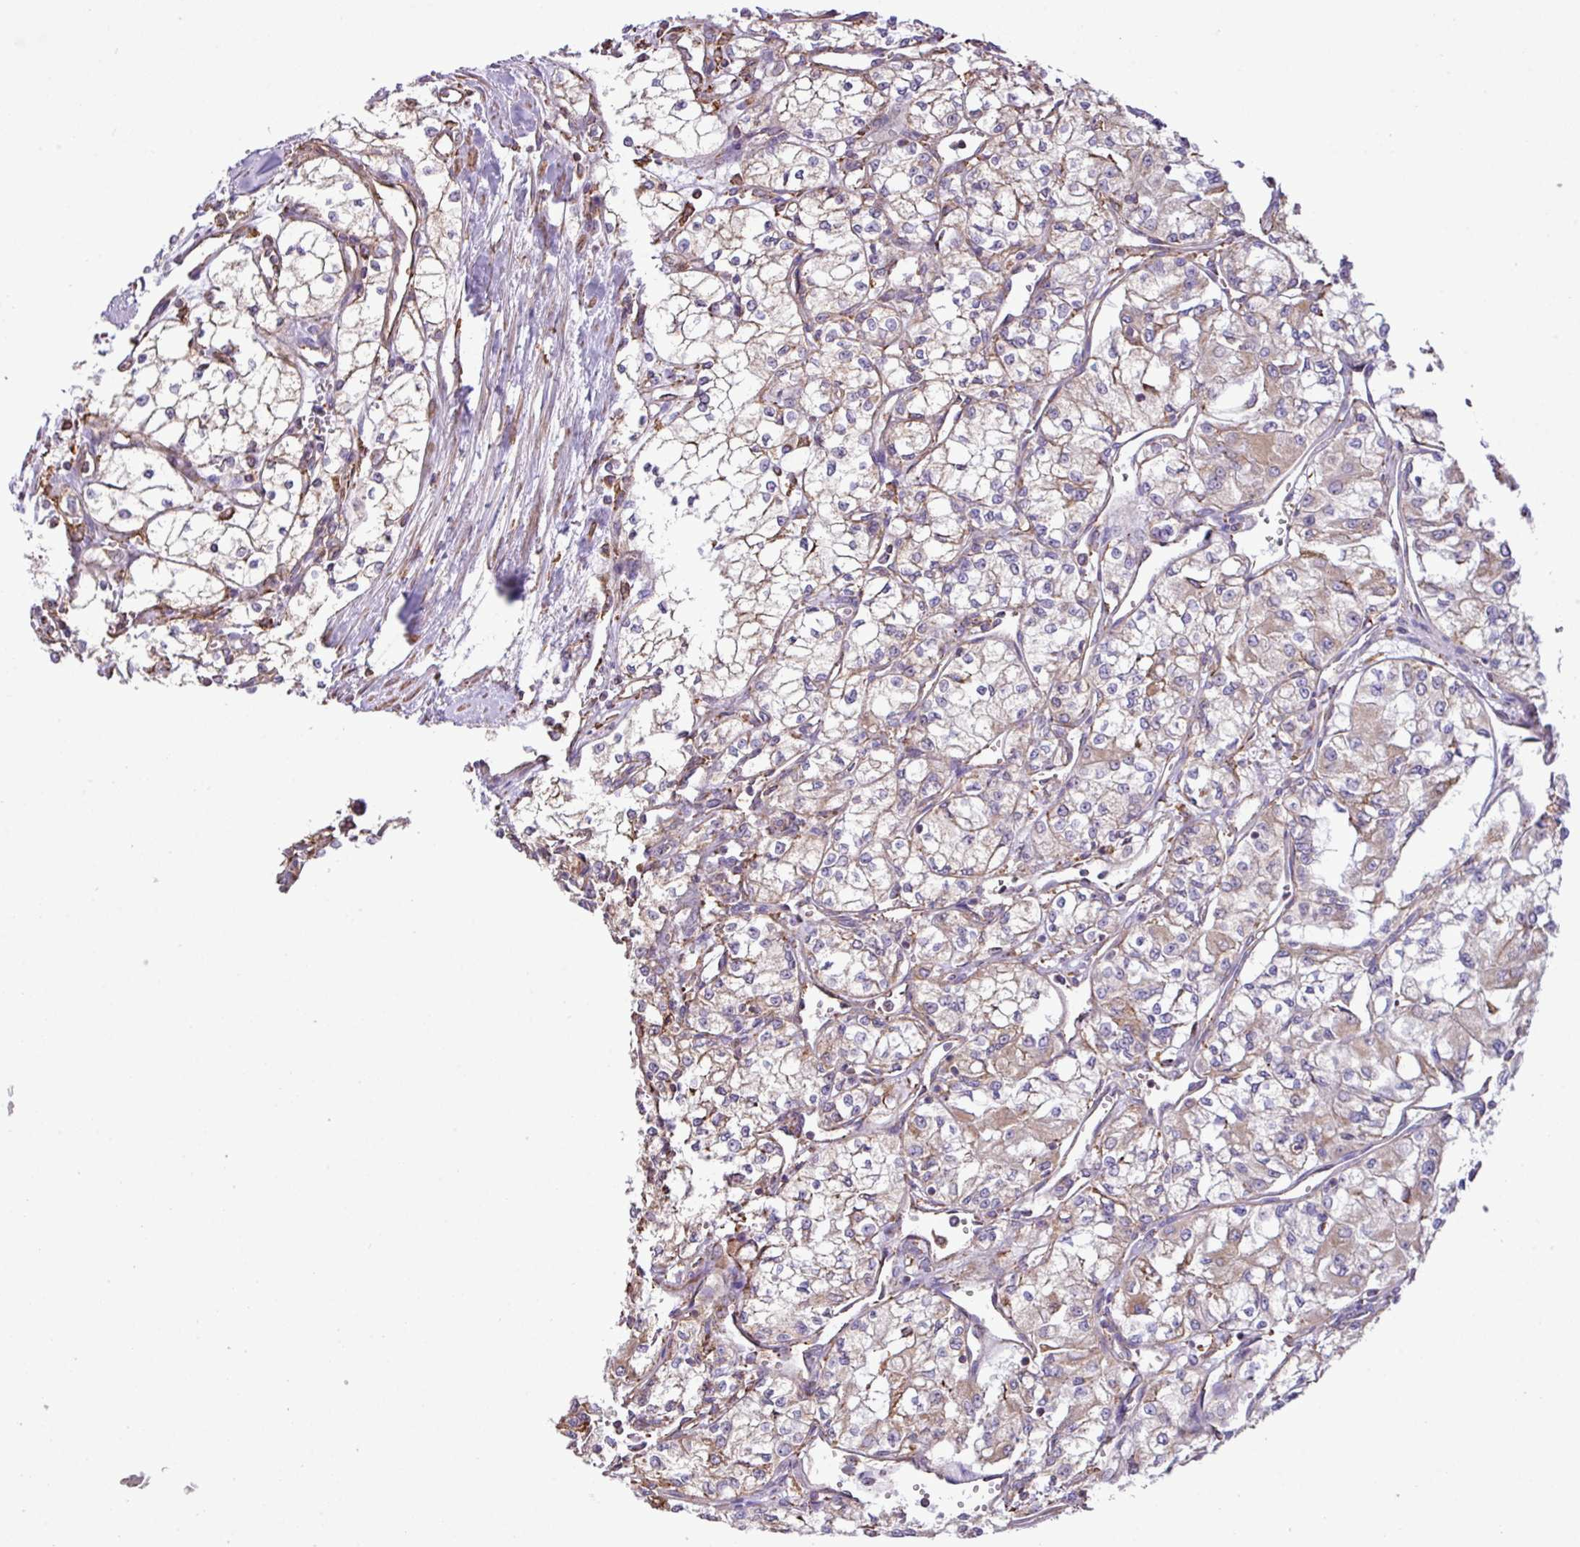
{"staining": {"intensity": "weak", "quantity": "<25%", "location": "cytoplasmic/membranous"}, "tissue": "renal cancer", "cell_type": "Tumor cells", "image_type": "cancer", "snomed": [{"axis": "morphology", "description": "Adenocarcinoma, NOS"}, {"axis": "topography", "description": "Kidney"}], "caption": "Immunohistochemistry (IHC) photomicrograph of neoplastic tissue: human renal cancer stained with DAB (3,3'-diaminobenzidine) reveals no significant protein expression in tumor cells.", "gene": "ZSCAN5A", "patient": {"sex": "male", "age": 59}}